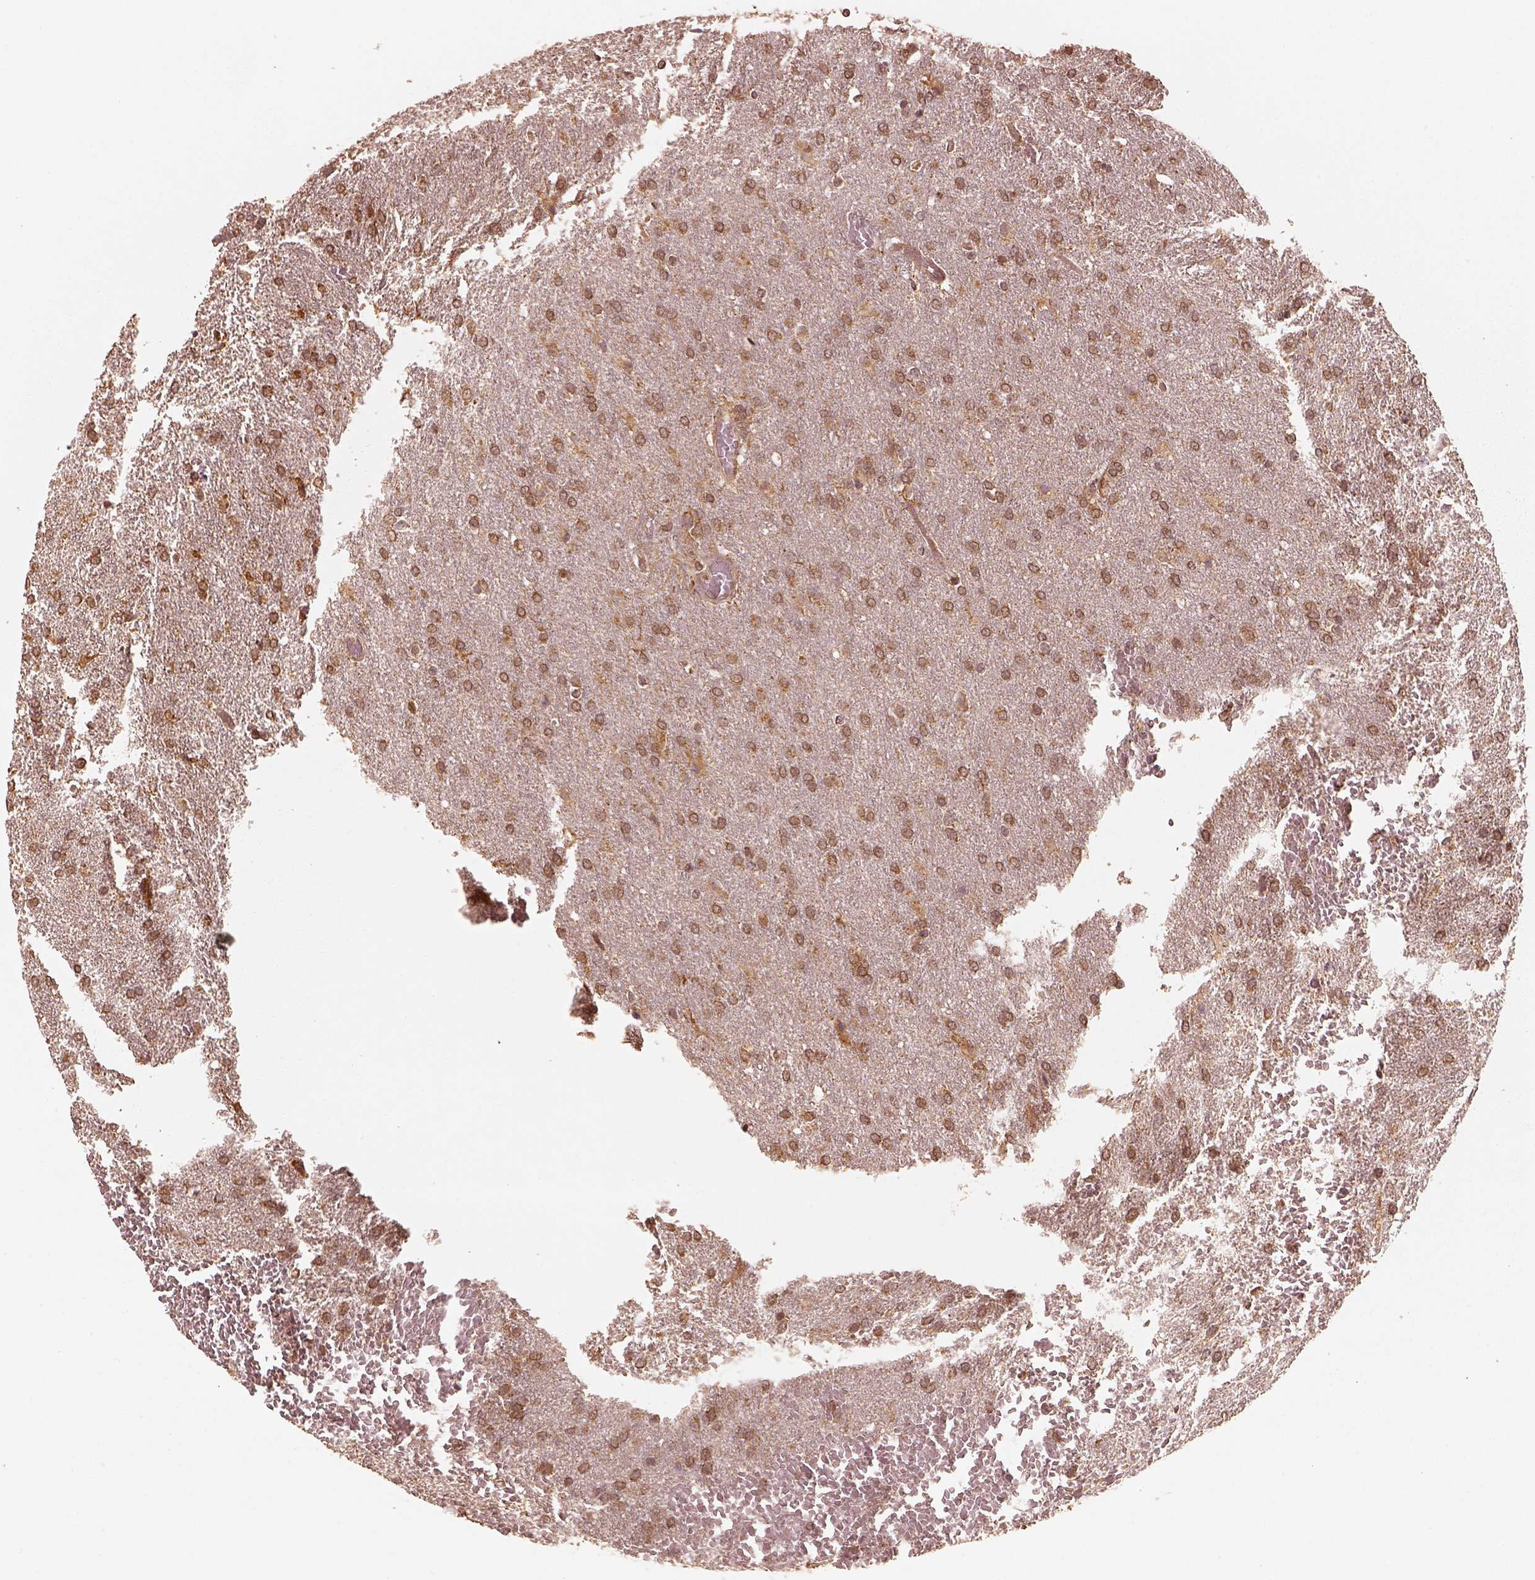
{"staining": {"intensity": "moderate", "quantity": ">75%", "location": "cytoplasmic/membranous"}, "tissue": "glioma", "cell_type": "Tumor cells", "image_type": "cancer", "snomed": [{"axis": "morphology", "description": "Glioma, malignant, High grade"}, {"axis": "topography", "description": "Brain"}], "caption": "Immunohistochemistry (IHC) of human high-grade glioma (malignant) exhibits medium levels of moderate cytoplasmic/membranous staining in approximately >75% of tumor cells. The staining was performed using DAB (3,3'-diaminobenzidine), with brown indicating positive protein expression. Nuclei are stained blue with hematoxylin.", "gene": "DNAJC25", "patient": {"sex": "male", "age": 68}}